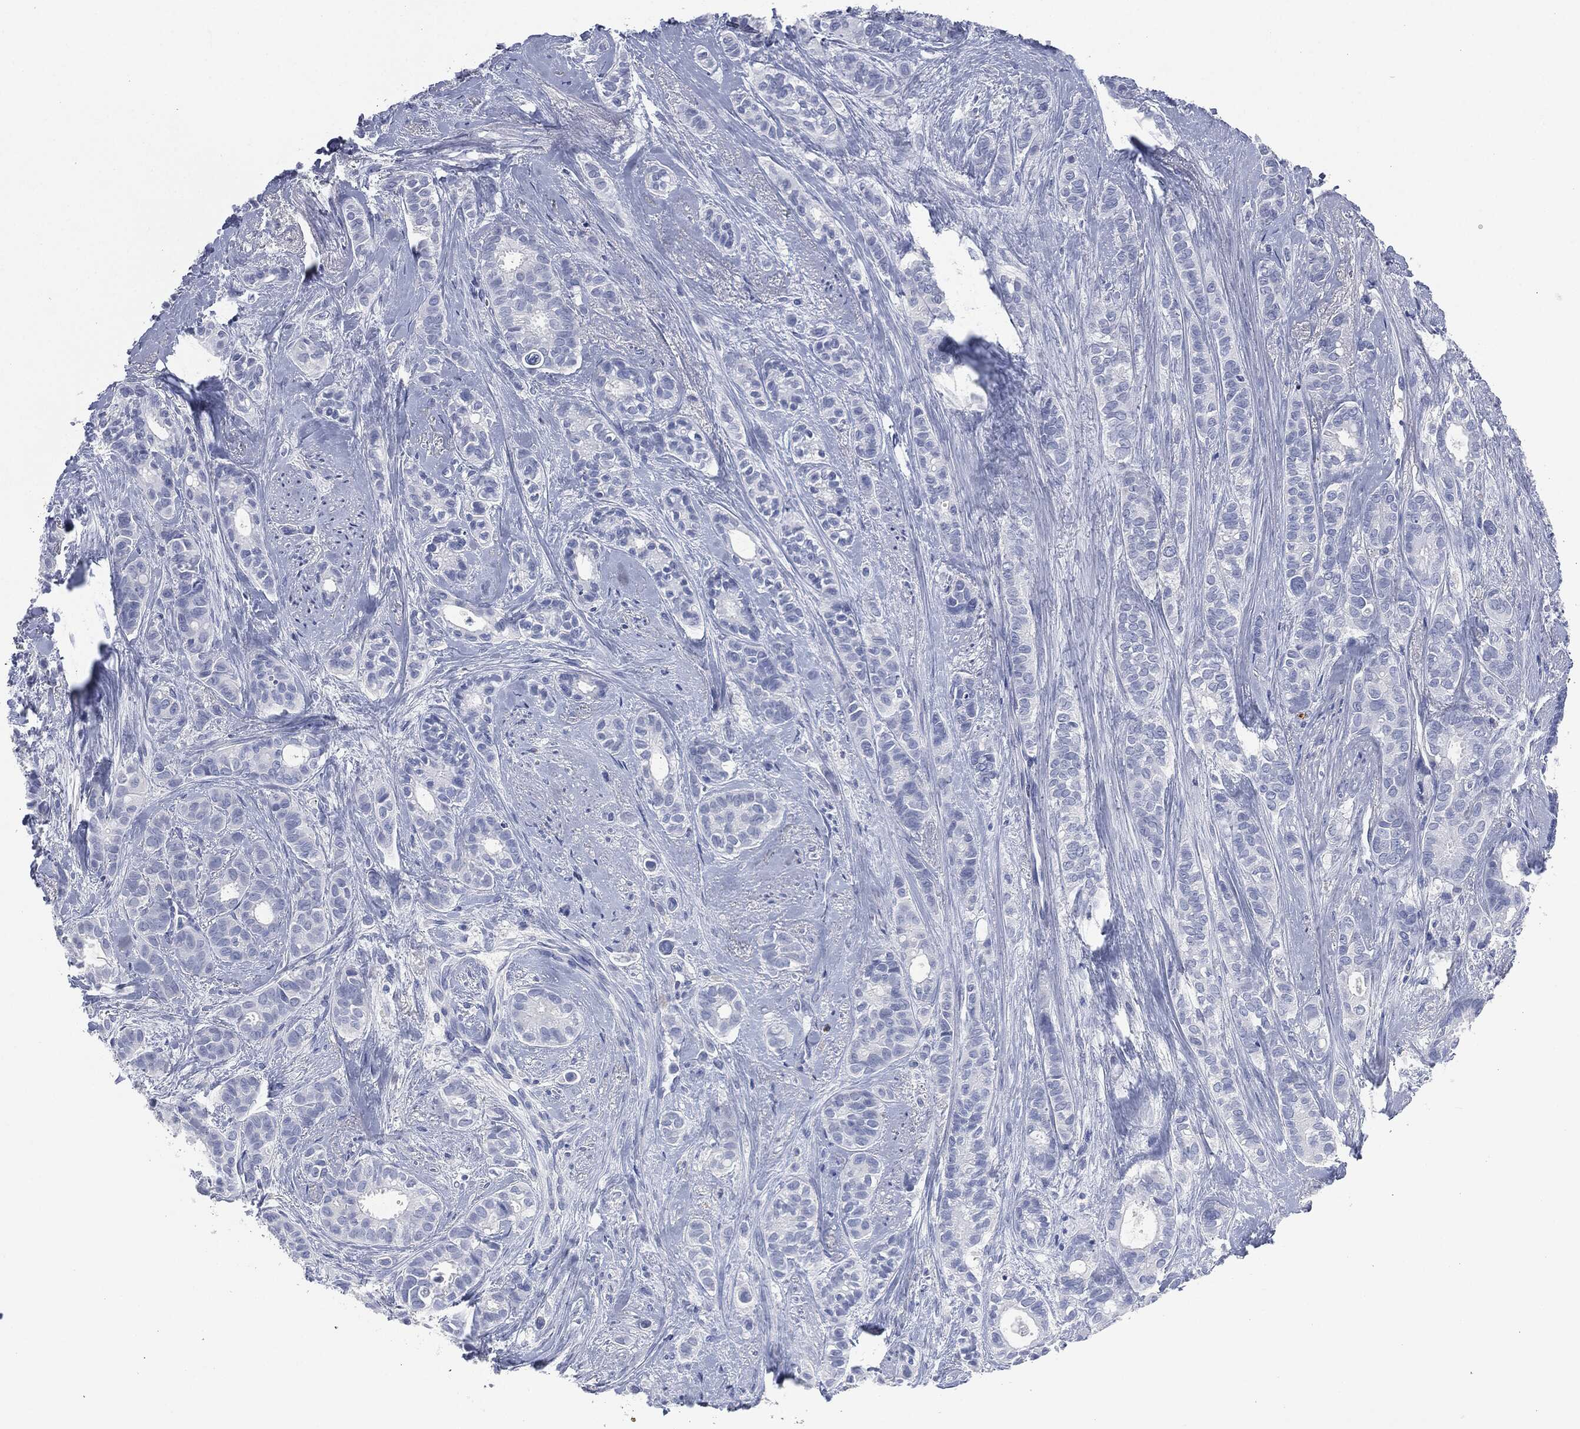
{"staining": {"intensity": "negative", "quantity": "none", "location": "none"}, "tissue": "breast cancer", "cell_type": "Tumor cells", "image_type": "cancer", "snomed": [{"axis": "morphology", "description": "Duct carcinoma"}, {"axis": "topography", "description": "Breast"}], "caption": "The micrograph displays no staining of tumor cells in breast cancer (invasive ductal carcinoma).", "gene": "CEACAM8", "patient": {"sex": "female", "age": 71}}